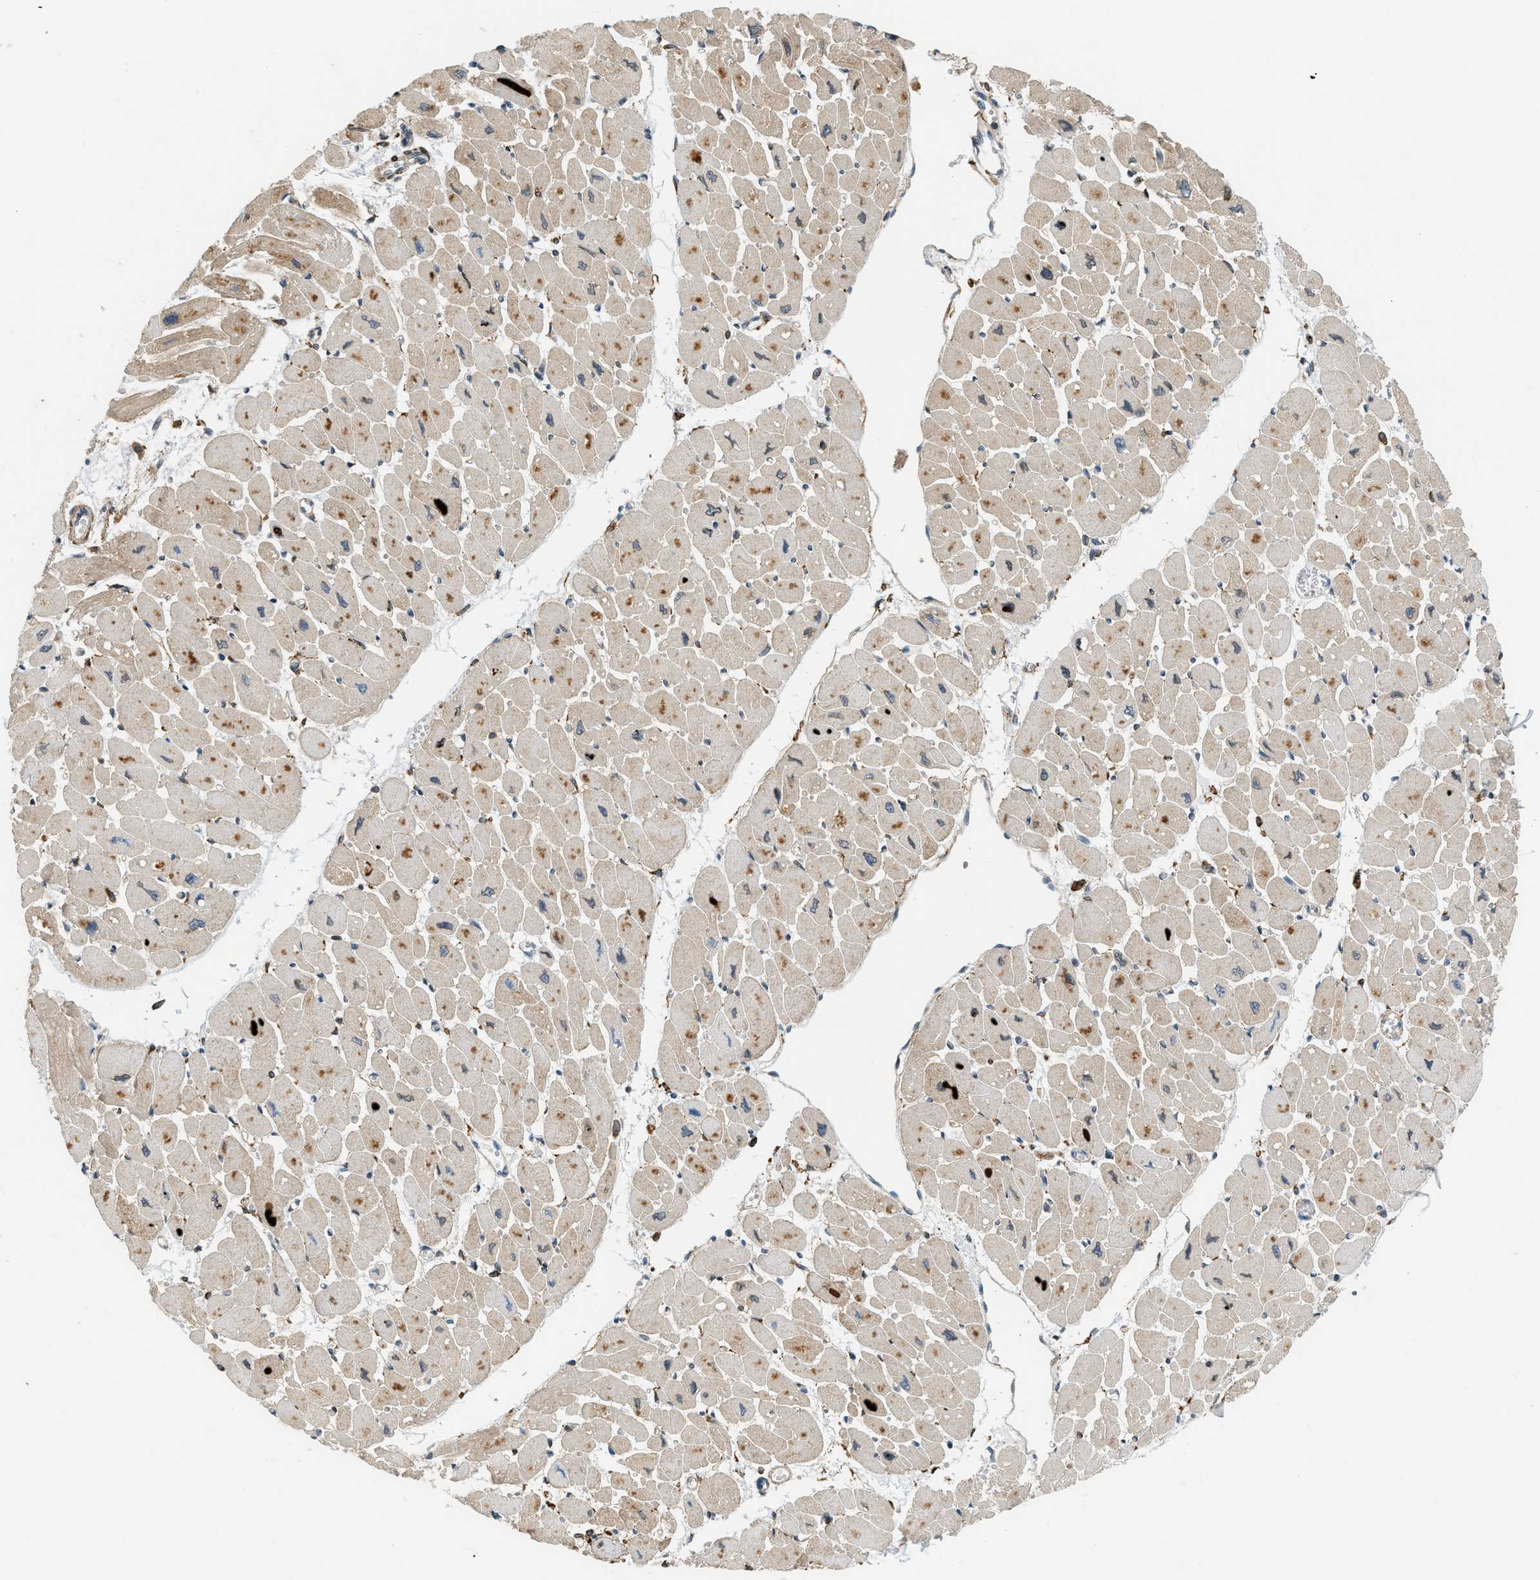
{"staining": {"intensity": "moderate", "quantity": ">75%", "location": "cytoplasmic/membranous"}, "tissue": "heart muscle", "cell_type": "Cardiomyocytes", "image_type": "normal", "snomed": [{"axis": "morphology", "description": "Normal tissue, NOS"}, {"axis": "topography", "description": "Heart"}], "caption": "Protein staining of unremarkable heart muscle exhibits moderate cytoplasmic/membranous staining in approximately >75% of cardiomyocytes. The staining is performed using DAB (3,3'-diaminobenzidine) brown chromogen to label protein expression. The nuclei are counter-stained blue using hematoxylin.", "gene": "SEMA4D", "patient": {"sex": "female", "age": 54}}